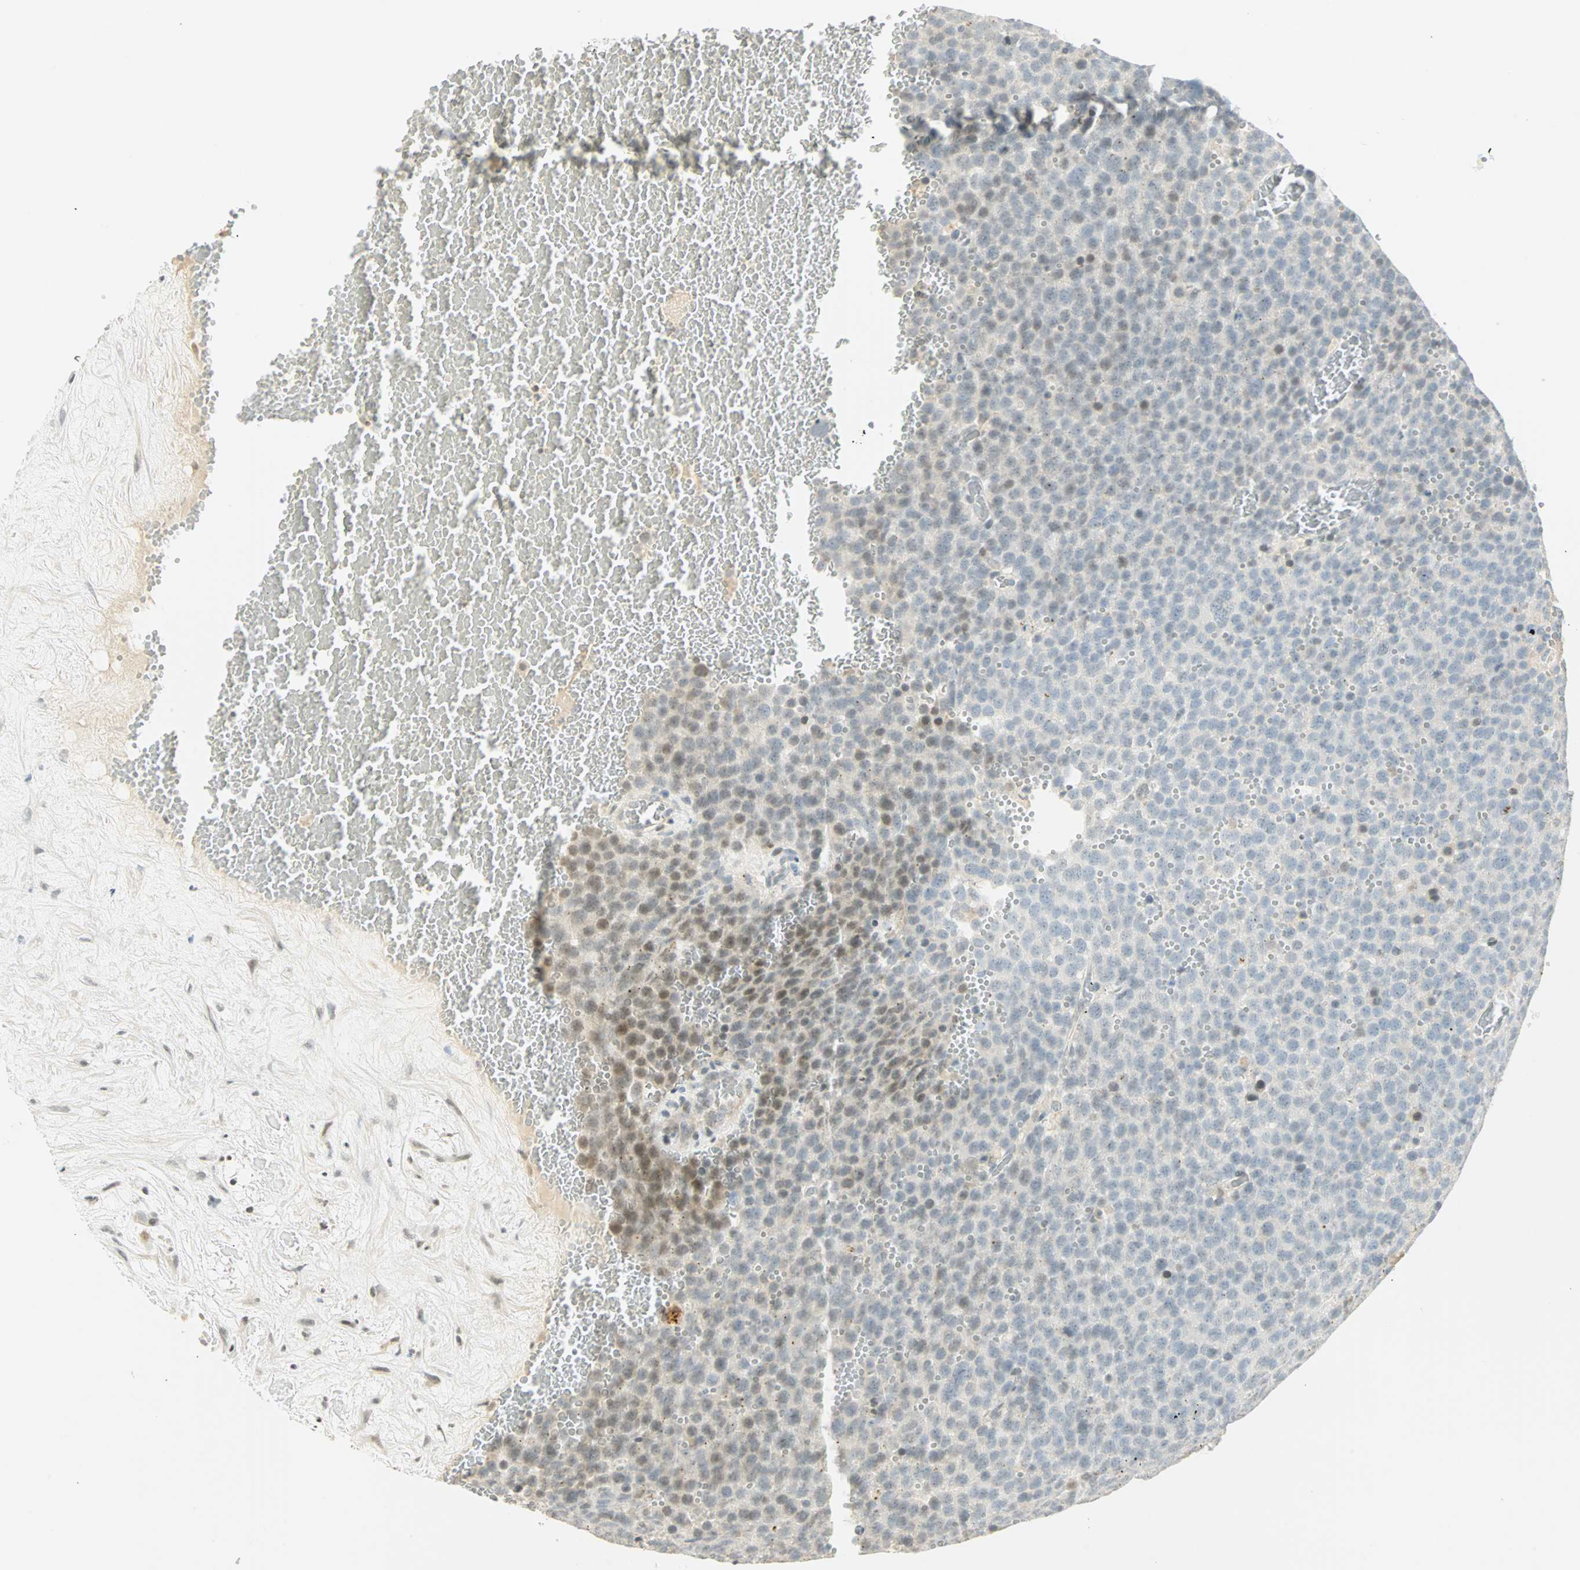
{"staining": {"intensity": "weak", "quantity": "<25%", "location": "nuclear"}, "tissue": "testis cancer", "cell_type": "Tumor cells", "image_type": "cancer", "snomed": [{"axis": "morphology", "description": "Seminoma, NOS"}, {"axis": "topography", "description": "Testis"}], "caption": "This is a photomicrograph of immunohistochemistry (IHC) staining of testis cancer, which shows no staining in tumor cells. (DAB (3,3'-diaminobenzidine) immunohistochemistry (IHC) with hematoxylin counter stain).", "gene": "SMAD3", "patient": {"sex": "male", "age": 71}}